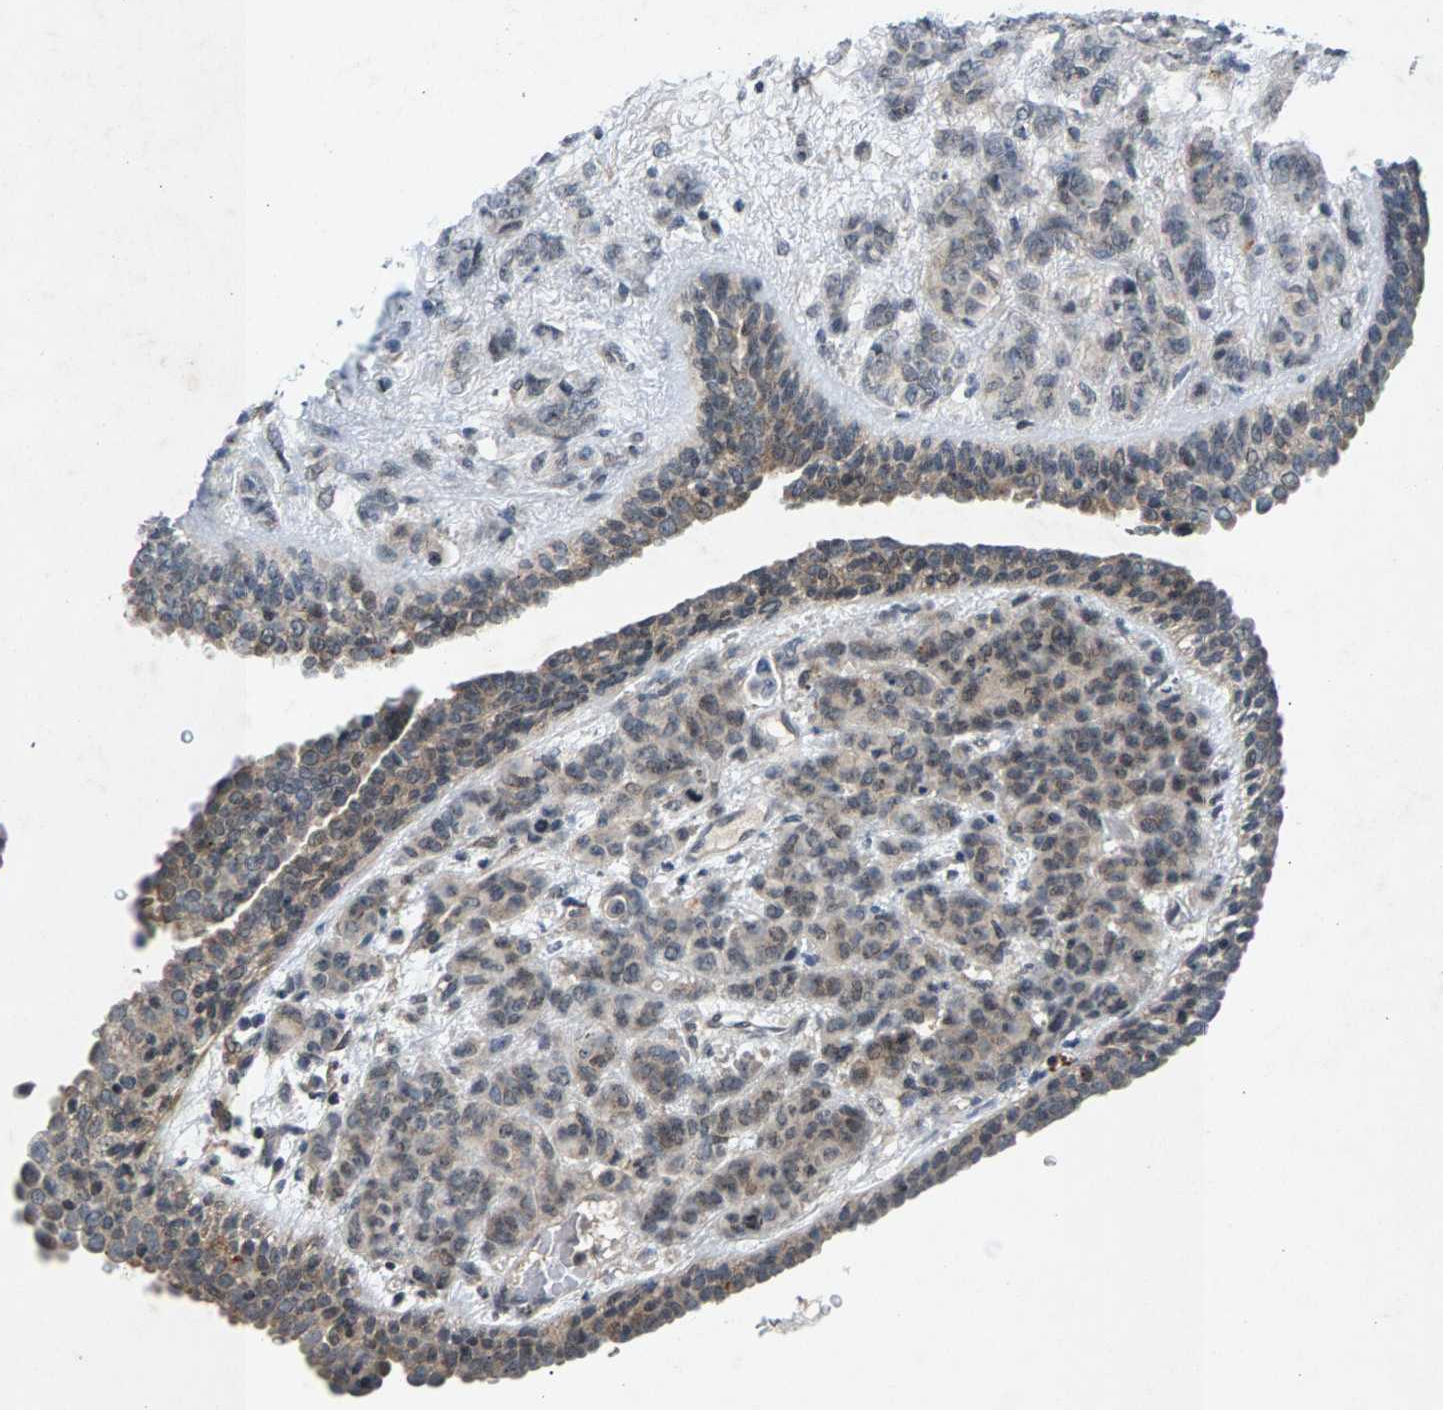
{"staining": {"intensity": "weak", "quantity": "<25%", "location": "cytoplasmic/membranous,nuclear"}, "tissue": "breast cancer", "cell_type": "Tumor cells", "image_type": "cancer", "snomed": [{"axis": "morphology", "description": "Duct carcinoma"}, {"axis": "topography", "description": "Breast"}], "caption": "Immunohistochemistry (IHC) image of neoplastic tissue: human breast cancer (invasive ductal carcinoma) stained with DAB exhibits no significant protein staining in tumor cells.", "gene": "ZPR1", "patient": {"sex": "female", "age": 40}}